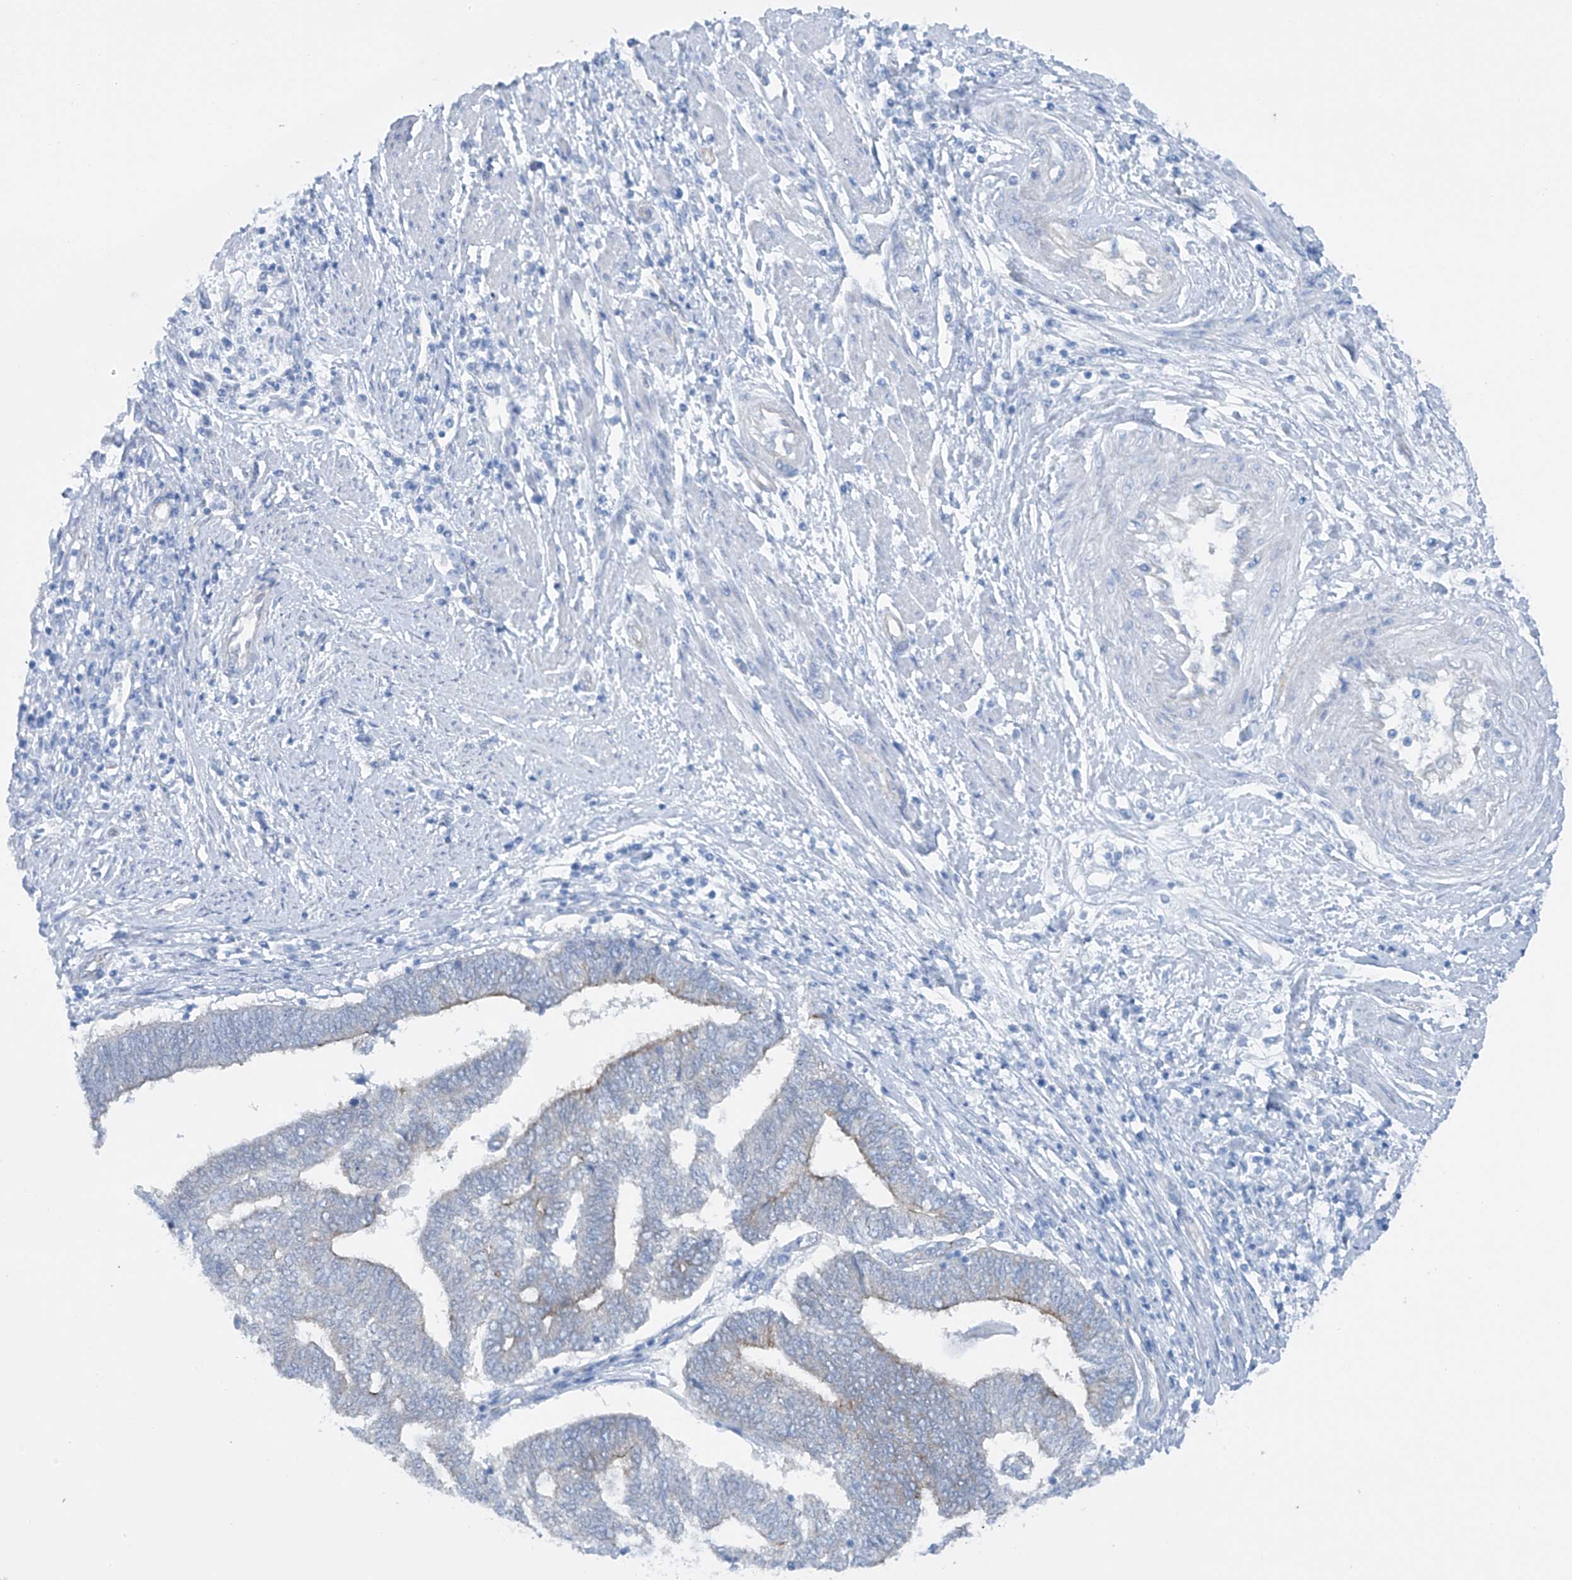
{"staining": {"intensity": "weak", "quantity": "<25%", "location": "cytoplasmic/membranous"}, "tissue": "endometrial cancer", "cell_type": "Tumor cells", "image_type": "cancer", "snomed": [{"axis": "morphology", "description": "Adenocarcinoma, NOS"}, {"axis": "topography", "description": "Uterus"}, {"axis": "topography", "description": "Endometrium"}], "caption": "Photomicrograph shows no significant protein expression in tumor cells of adenocarcinoma (endometrial). (Immunohistochemistry (ihc), brightfield microscopy, high magnification).", "gene": "MAGI1", "patient": {"sex": "female", "age": 70}}